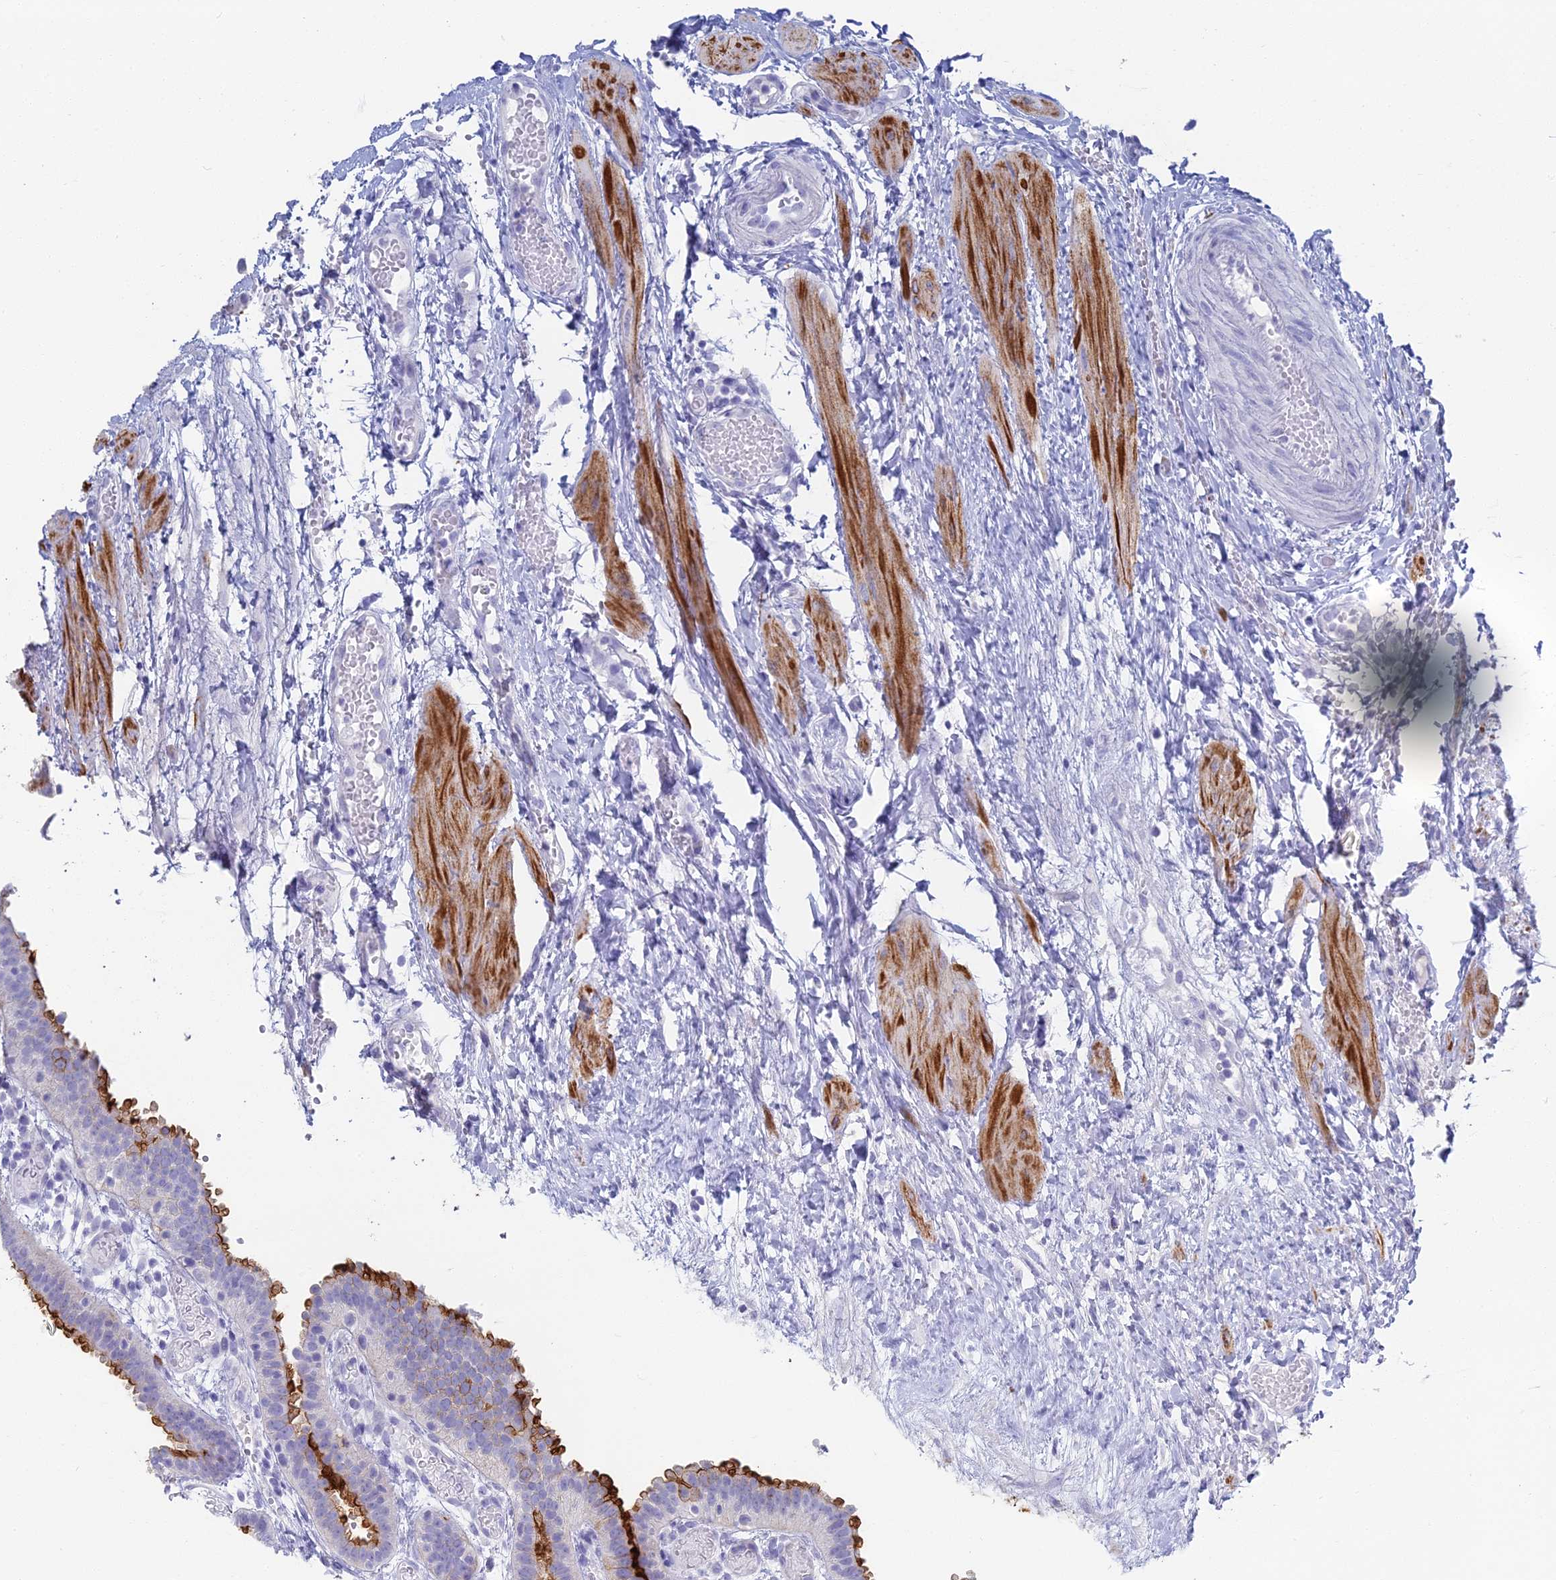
{"staining": {"intensity": "strong", "quantity": "<25%", "location": "cytoplasmic/membranous"}, "tissue": "fallopian tube", "cell_type": "Glandular cells", "image_type": "normal", "snomed": [{"axis": "morphology", "description": "Normal tissue, NOS"}, {"axis": "topography", "description": "Fallopian tube"}], "caption": "DAB (3,3'-diaminobenzidine) immunohistochemical staining of unremarkable fallopian tube demonstrates strong cytoplasmic/membranous protein staining in about <25% of glandular cells.", "gene": "ALPP", "patient": {"sex": "female", "age": 37}}